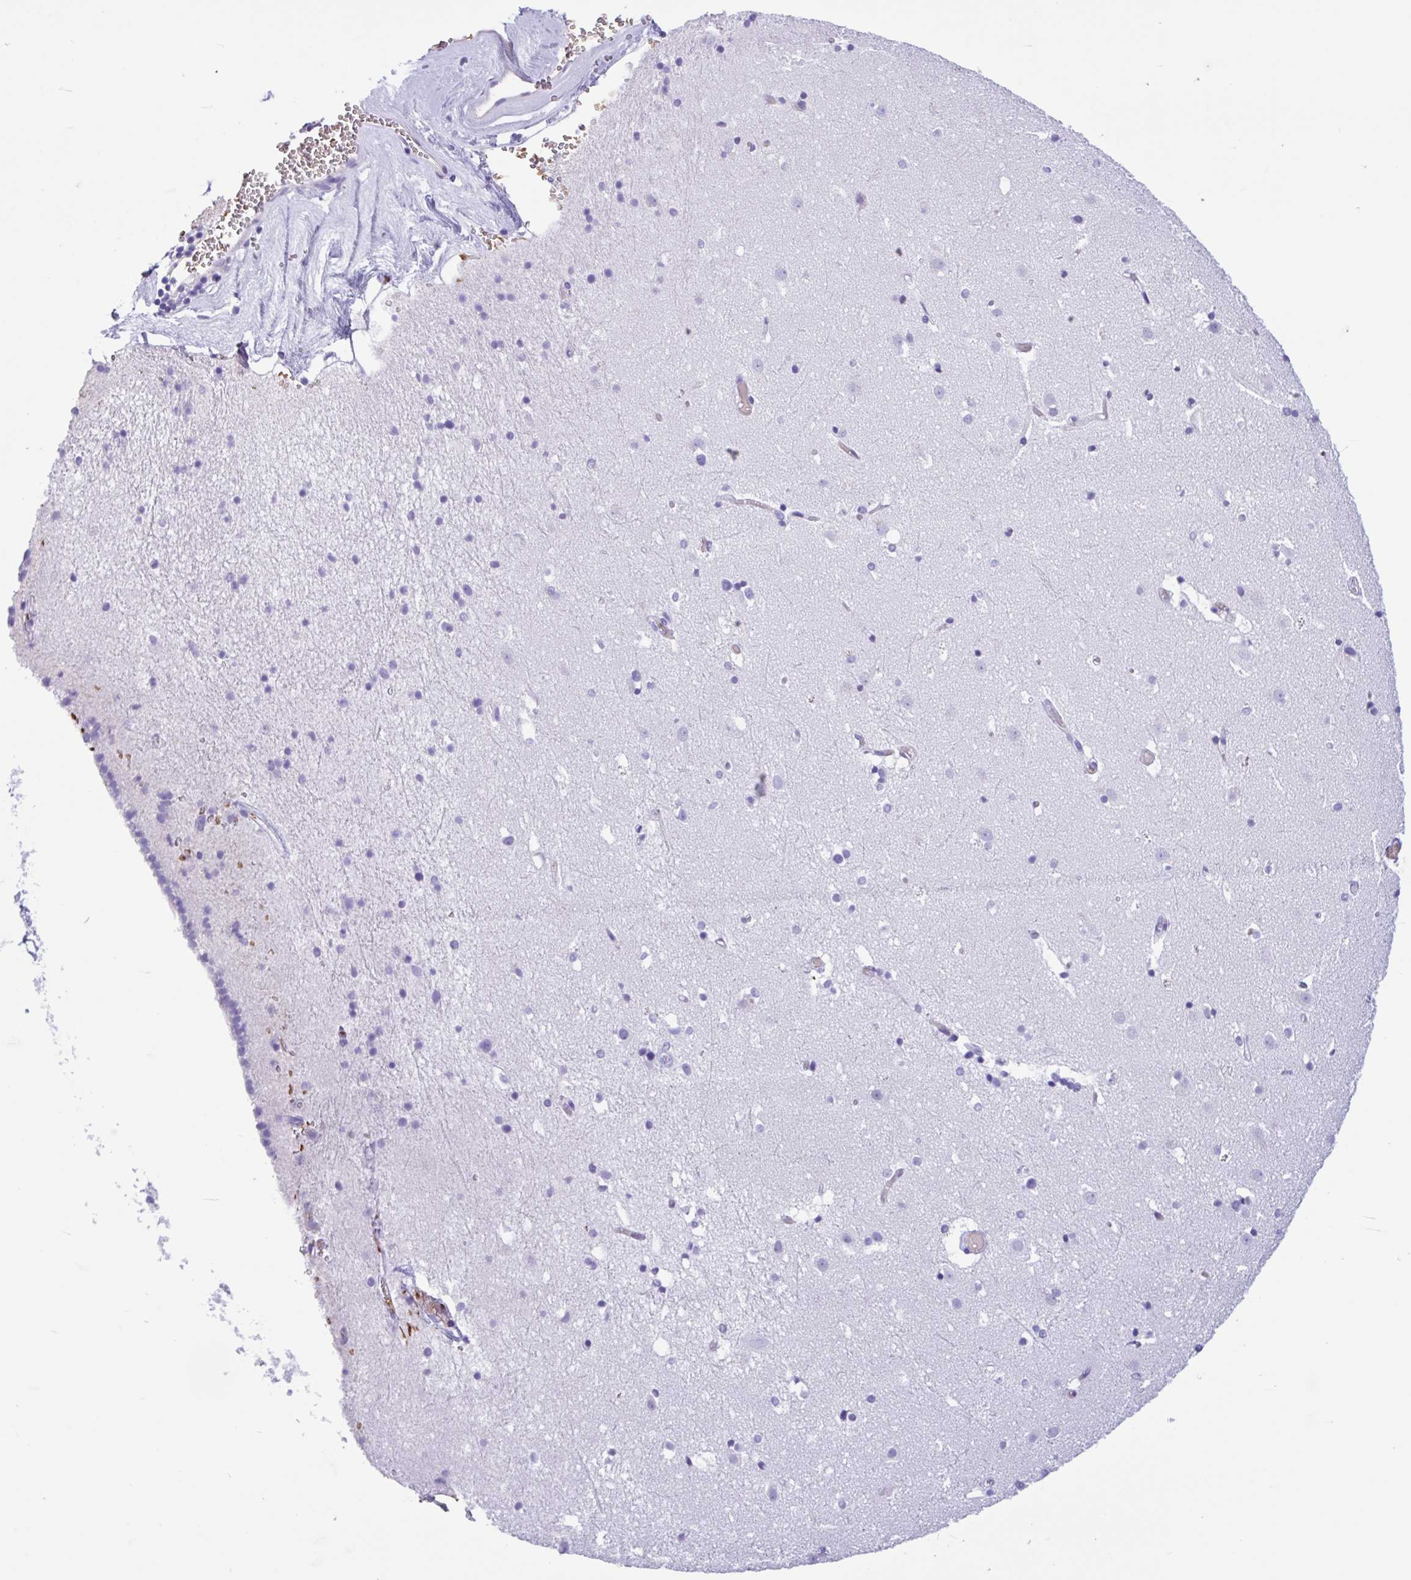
{"staining": {"intensity": "negative", "quantity": "none", "location": "none"}, "tissue": "caudate", "cell_type": "Glial cells", "image_type": "normal", "snomed": [{"axis": "morphology", "description": "Normal tissue, NOS"}, {"axis": "topography", "description": "Lateral ventricle wall"}], "caption": "Glial cells show no significant protein expression in normal caudate. (DAB IHC, high magnification).", "gene": "TMEM79", "patient": {"sex": "male", "age": 37}}